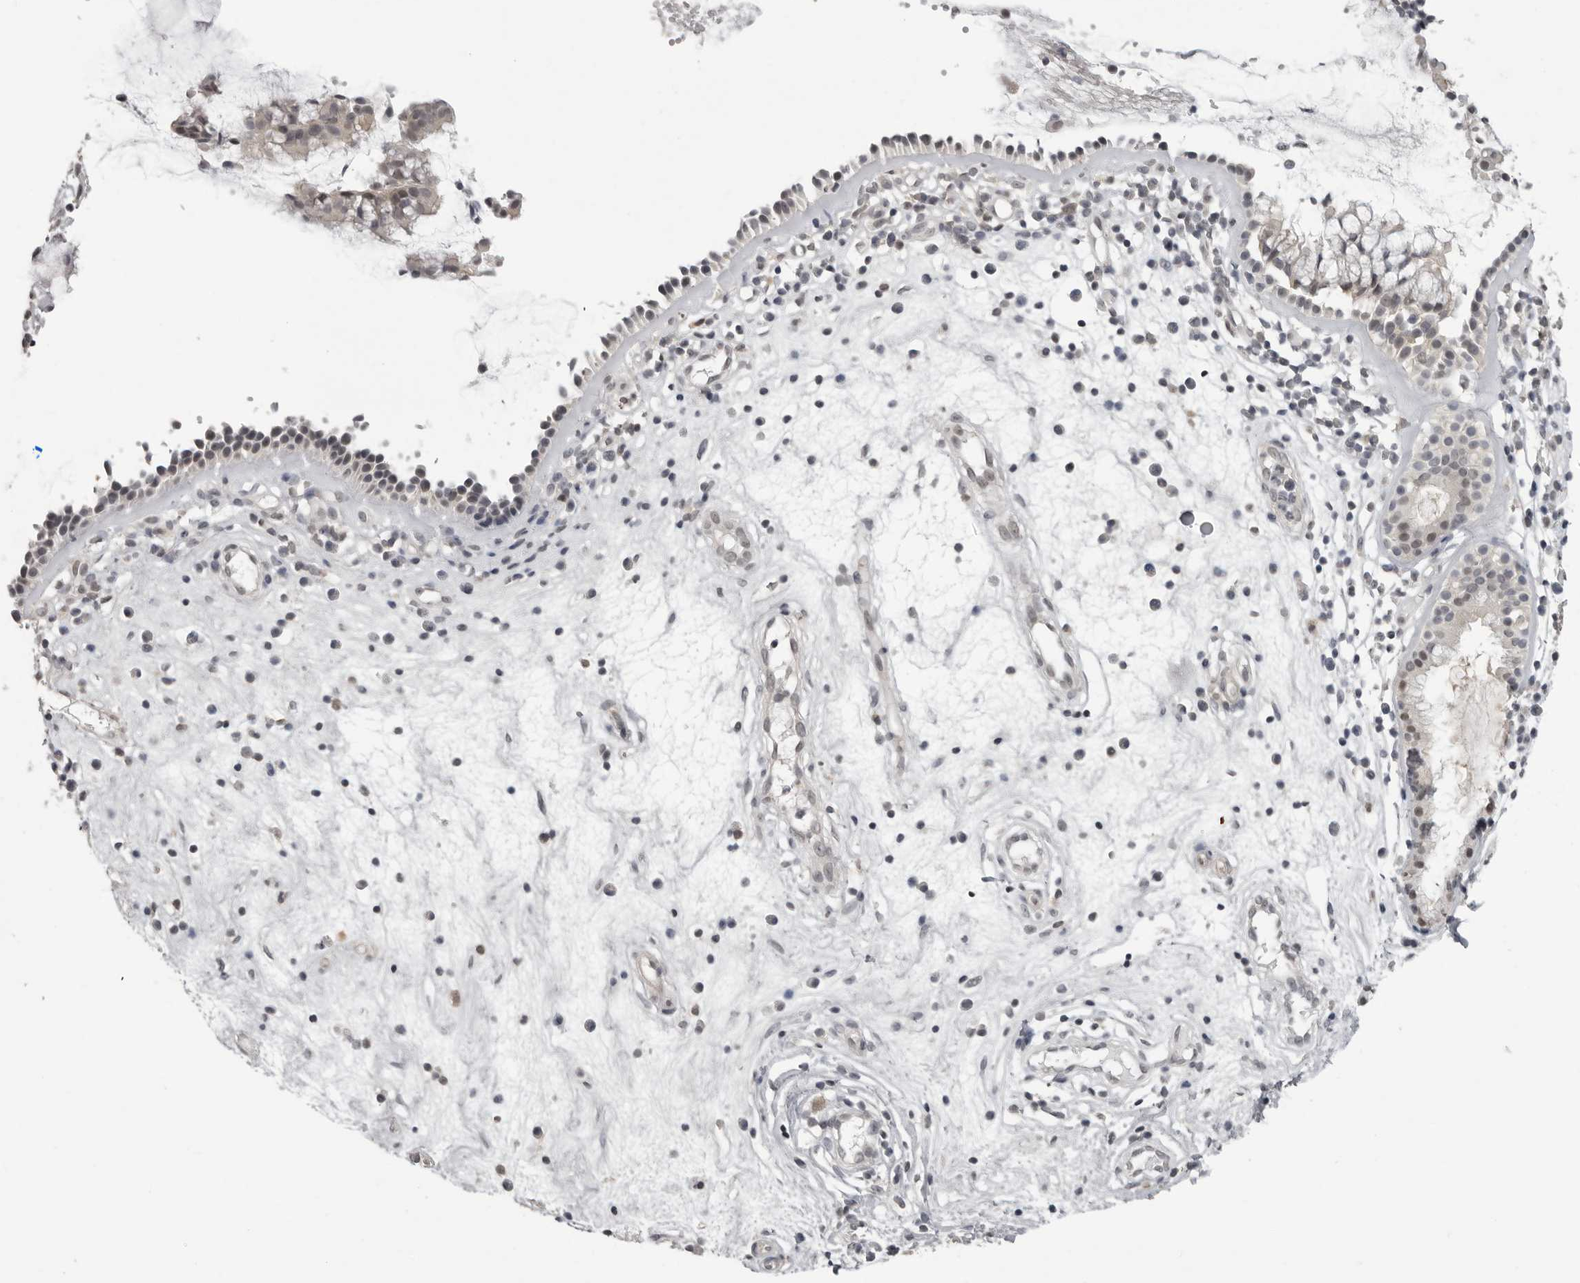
{"staining": {"intensity": "negative", "quantity": "none", "location": "none"}, "tissue": "nasopharynx", "cell_type": "Respiratory epithelial cells", "image_type": "normal", "snomed": [{"axis": "morphology", "description": "Normal tissue, NOS"}, {"axis": "topography", "description": "Nasopharynx"}], "caption": "This is an IHC micrograph of benign nasopharynx. There is no staining in respiratory epithelial cells.", "gene": "PDCL3", "patient": {"sex": "female", "age": 39}}